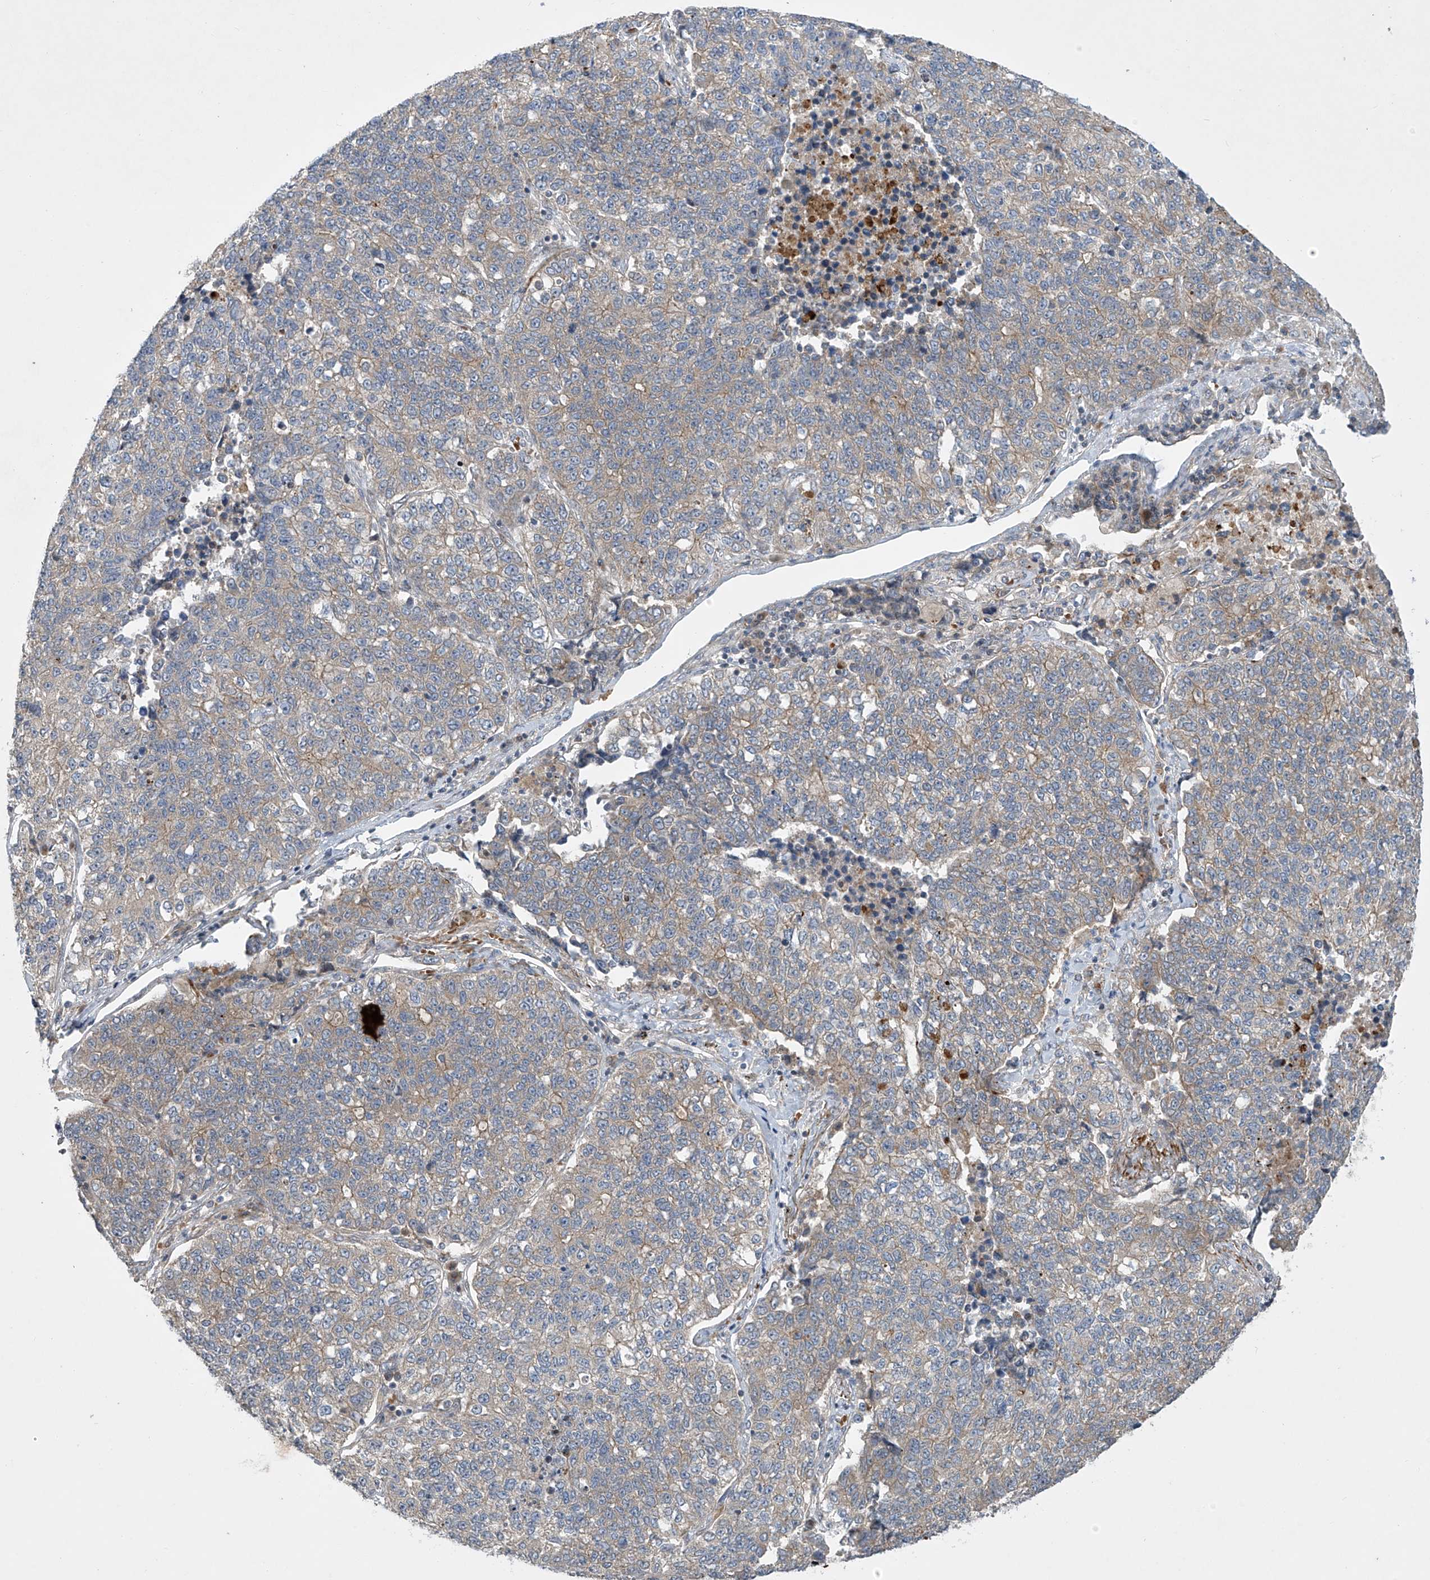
{"staining": {"intensity": "weak", "quantity": "25%-75%", "location": "cytoplasmic/membranous"}, "tissue": "lung cancer", "cell_type": "Tumor cells", "image_type": "cancer", "snomed": [{"axis": "morphology", "description": "Adenocarcinoma, NOS"}, {"axis": "topography", "description": "Lung"}], "caption": "This is a photomicrograph of immunohistochemistry (IHC) staining of lung adenocarcinoma, which shows weak positivity in the cytoplasmic/membranous of tumor cells.", "gene": "TJAP1", "patient": {"sex": "male", "age": 49}}